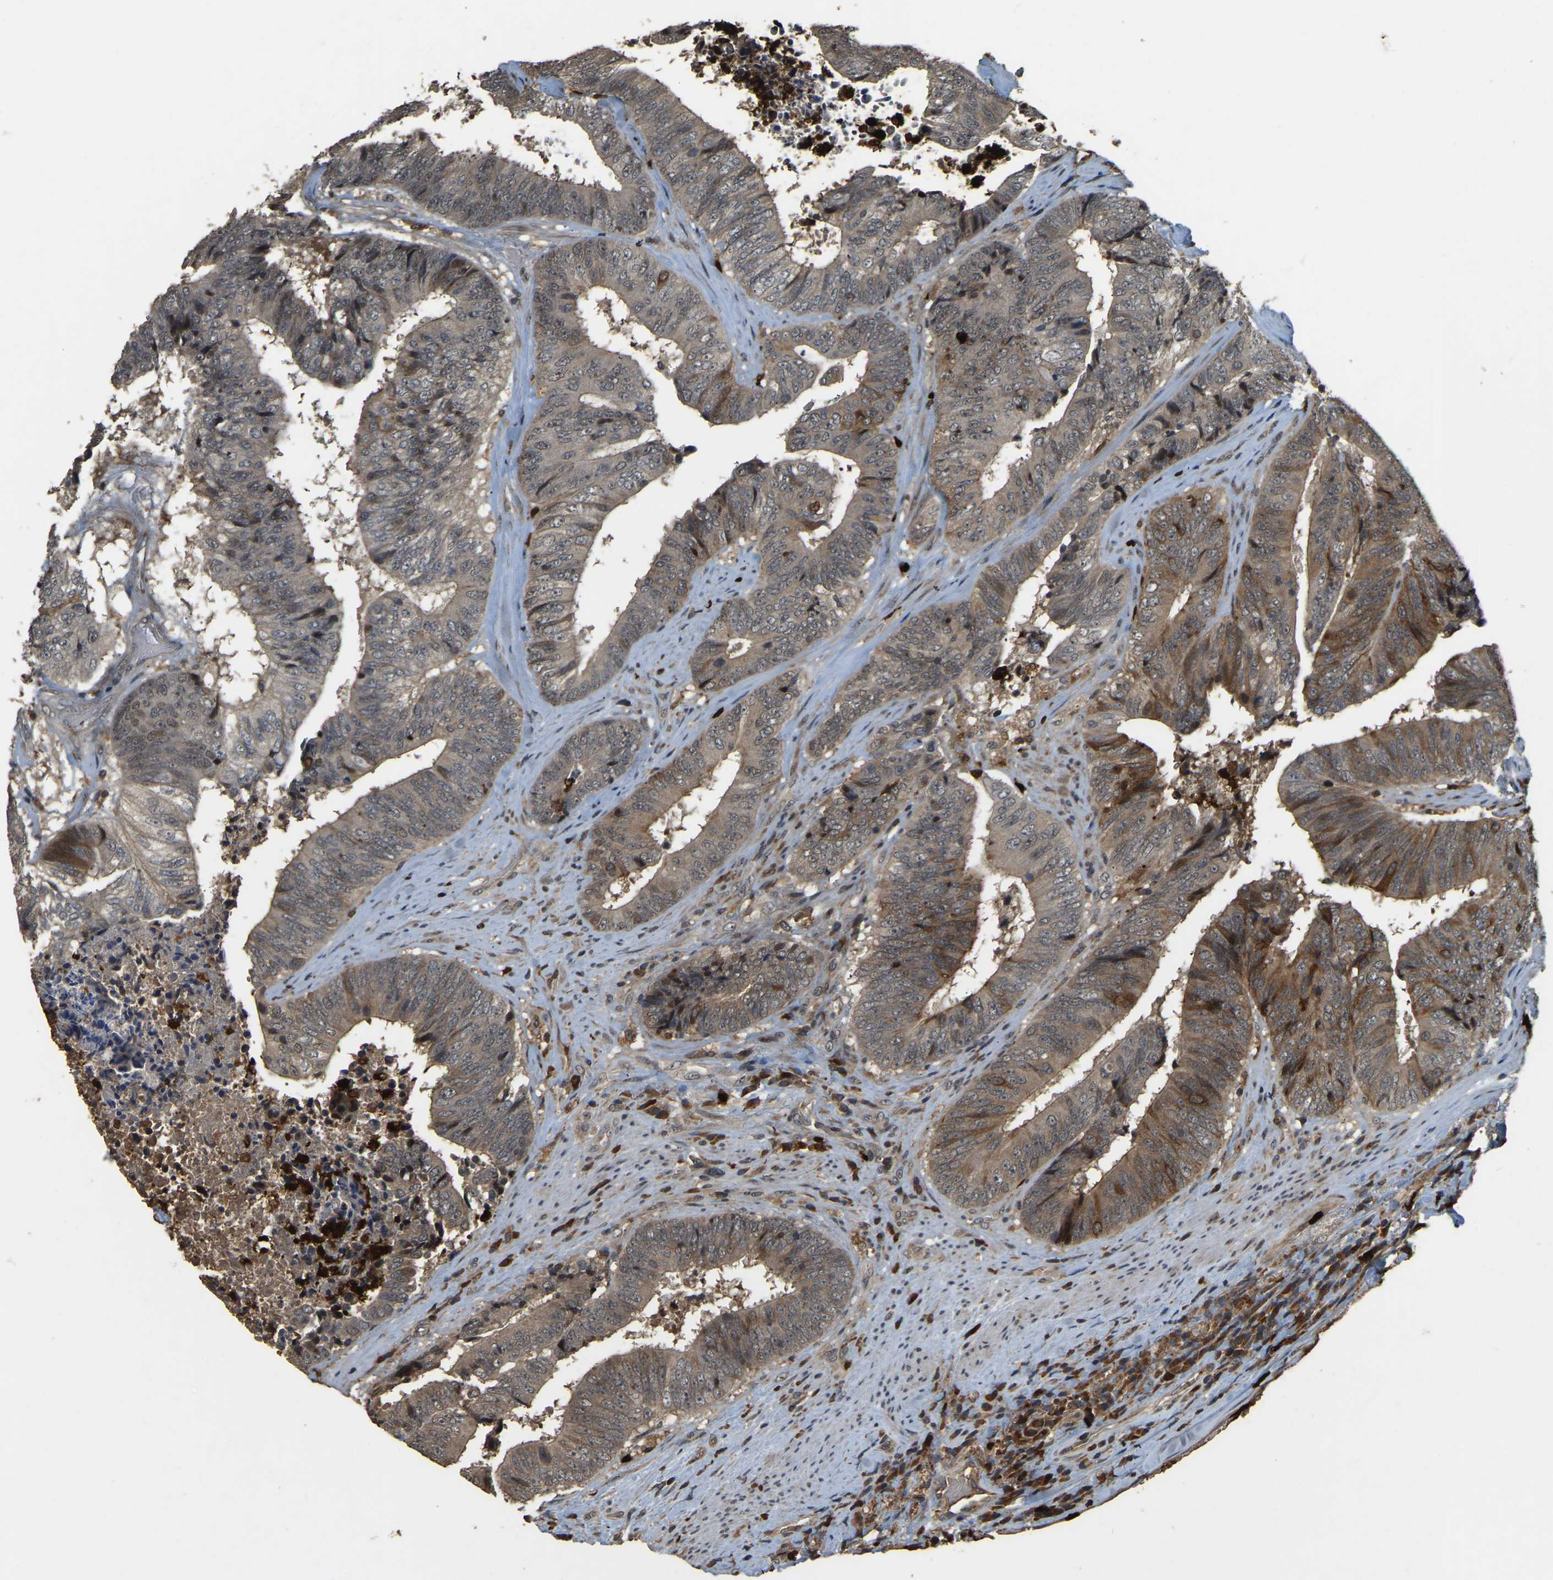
{"staining": {"intensity": "strong", "quantity": "25%-75%", "location": "cytoplasmic/membranous"}, "tissue": "colorectal cancer", "cell_type": "Tumor cells", "image_type": "cancer", "snomed": [{"axis": "morphology", "description": "Adenocarcinoma, NOS"}, {"axis": "topography", "description": "Rectum"}], "caption": "Colorectal adenocarcinoma stained with immunohistochemistry (IHC) exhibits strong cytoplasmic/membranous positivity in approximately 25%-75% of tumor cells.", "gene": "RNF141", "patient": {"sex": "male", "age": 72}}